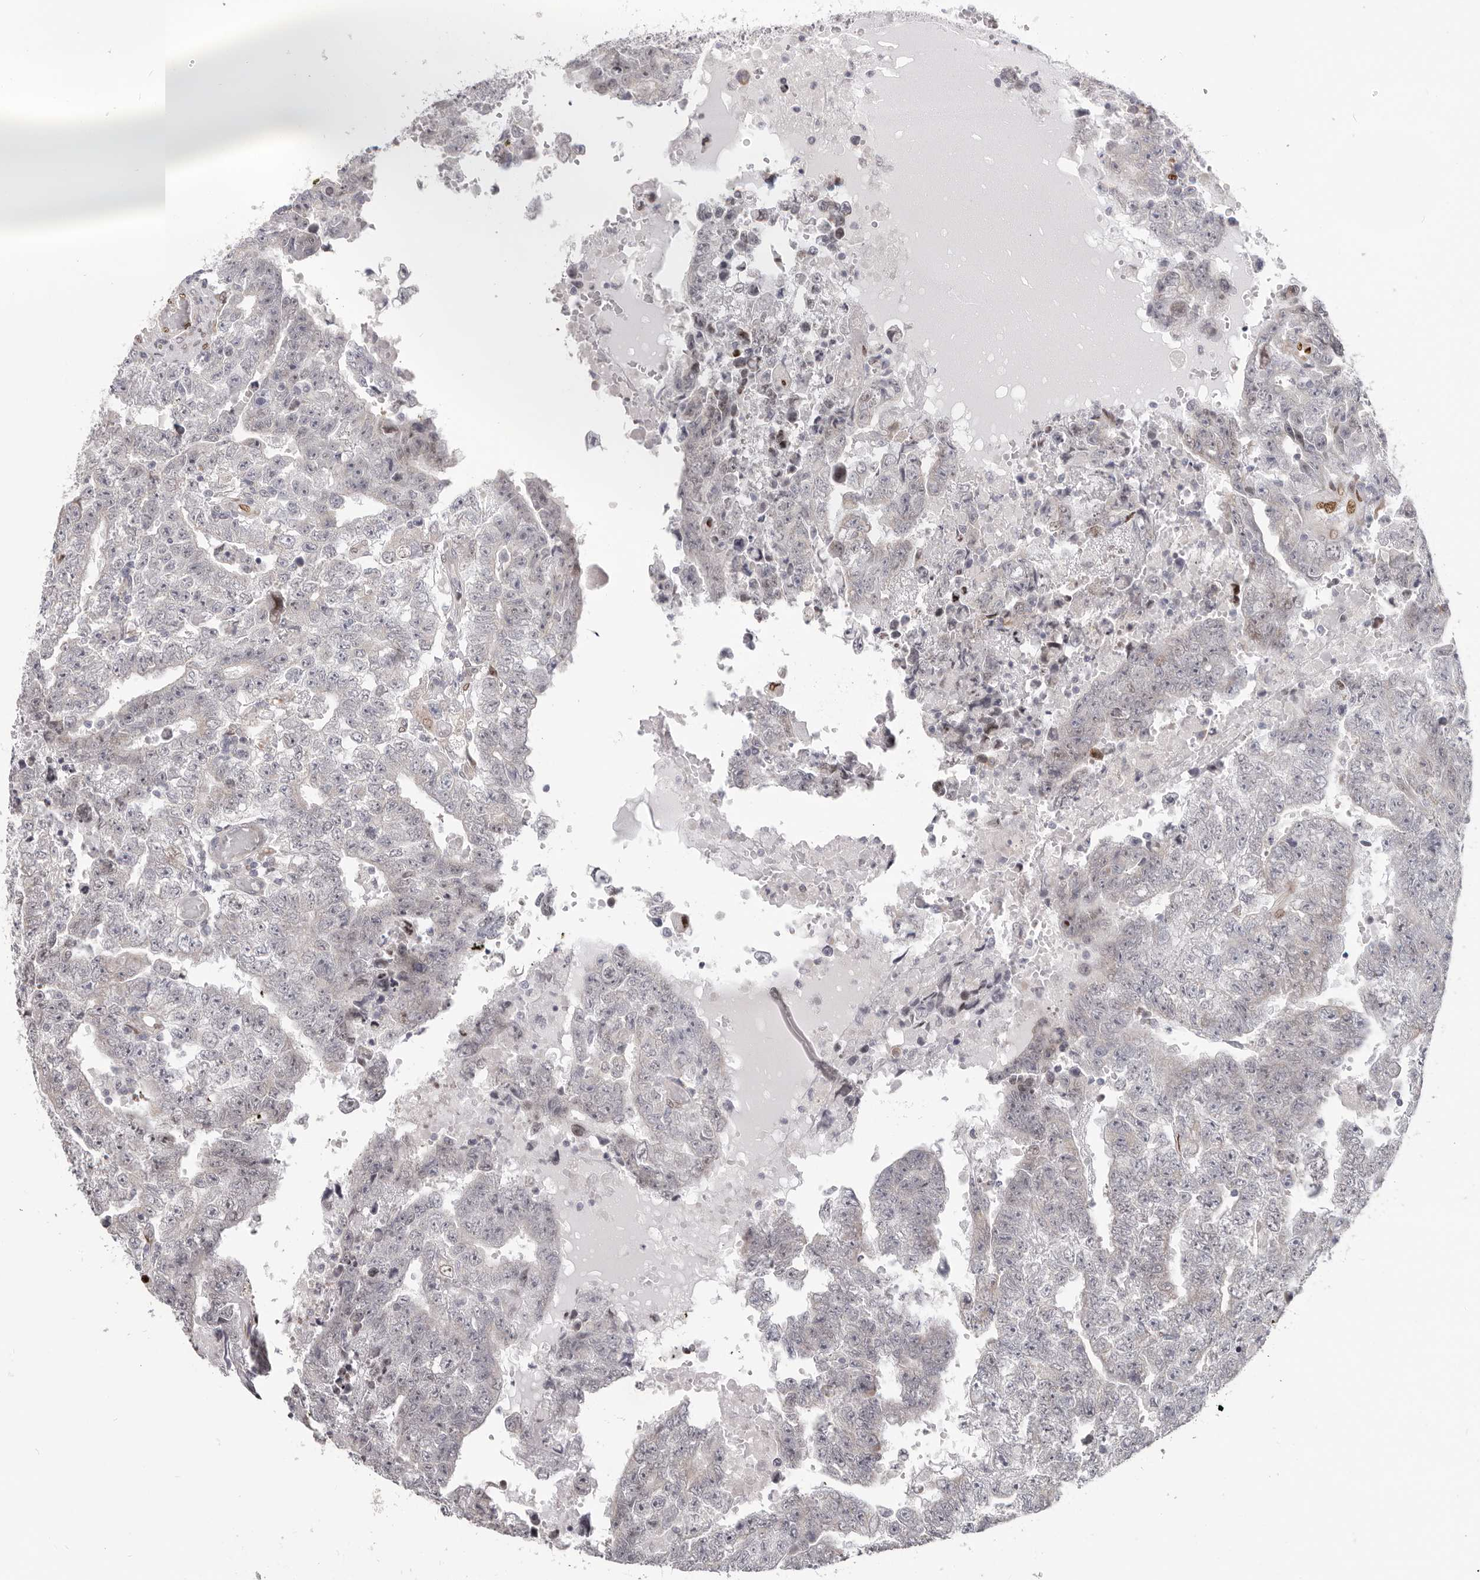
{"staining": {"intensity": "weak", "quantity": "<25%", "location": "nuclear"}, "tissue": "testis cancer", "cell_type": "Tumor cells", "image_type": "cancer", "snomed": [{"axis": "morphology", "description": "Carcinoma, Embryonal, NOS"}, {"axis": "topography", "description": "Testis"}], "caption": "A photomicrograph of testis embryonal carcinoma stained for a protein reveals no brown staining in tumor cells.", "gene": "SRP19", "patient": {"sex": "male", "age": 25}}